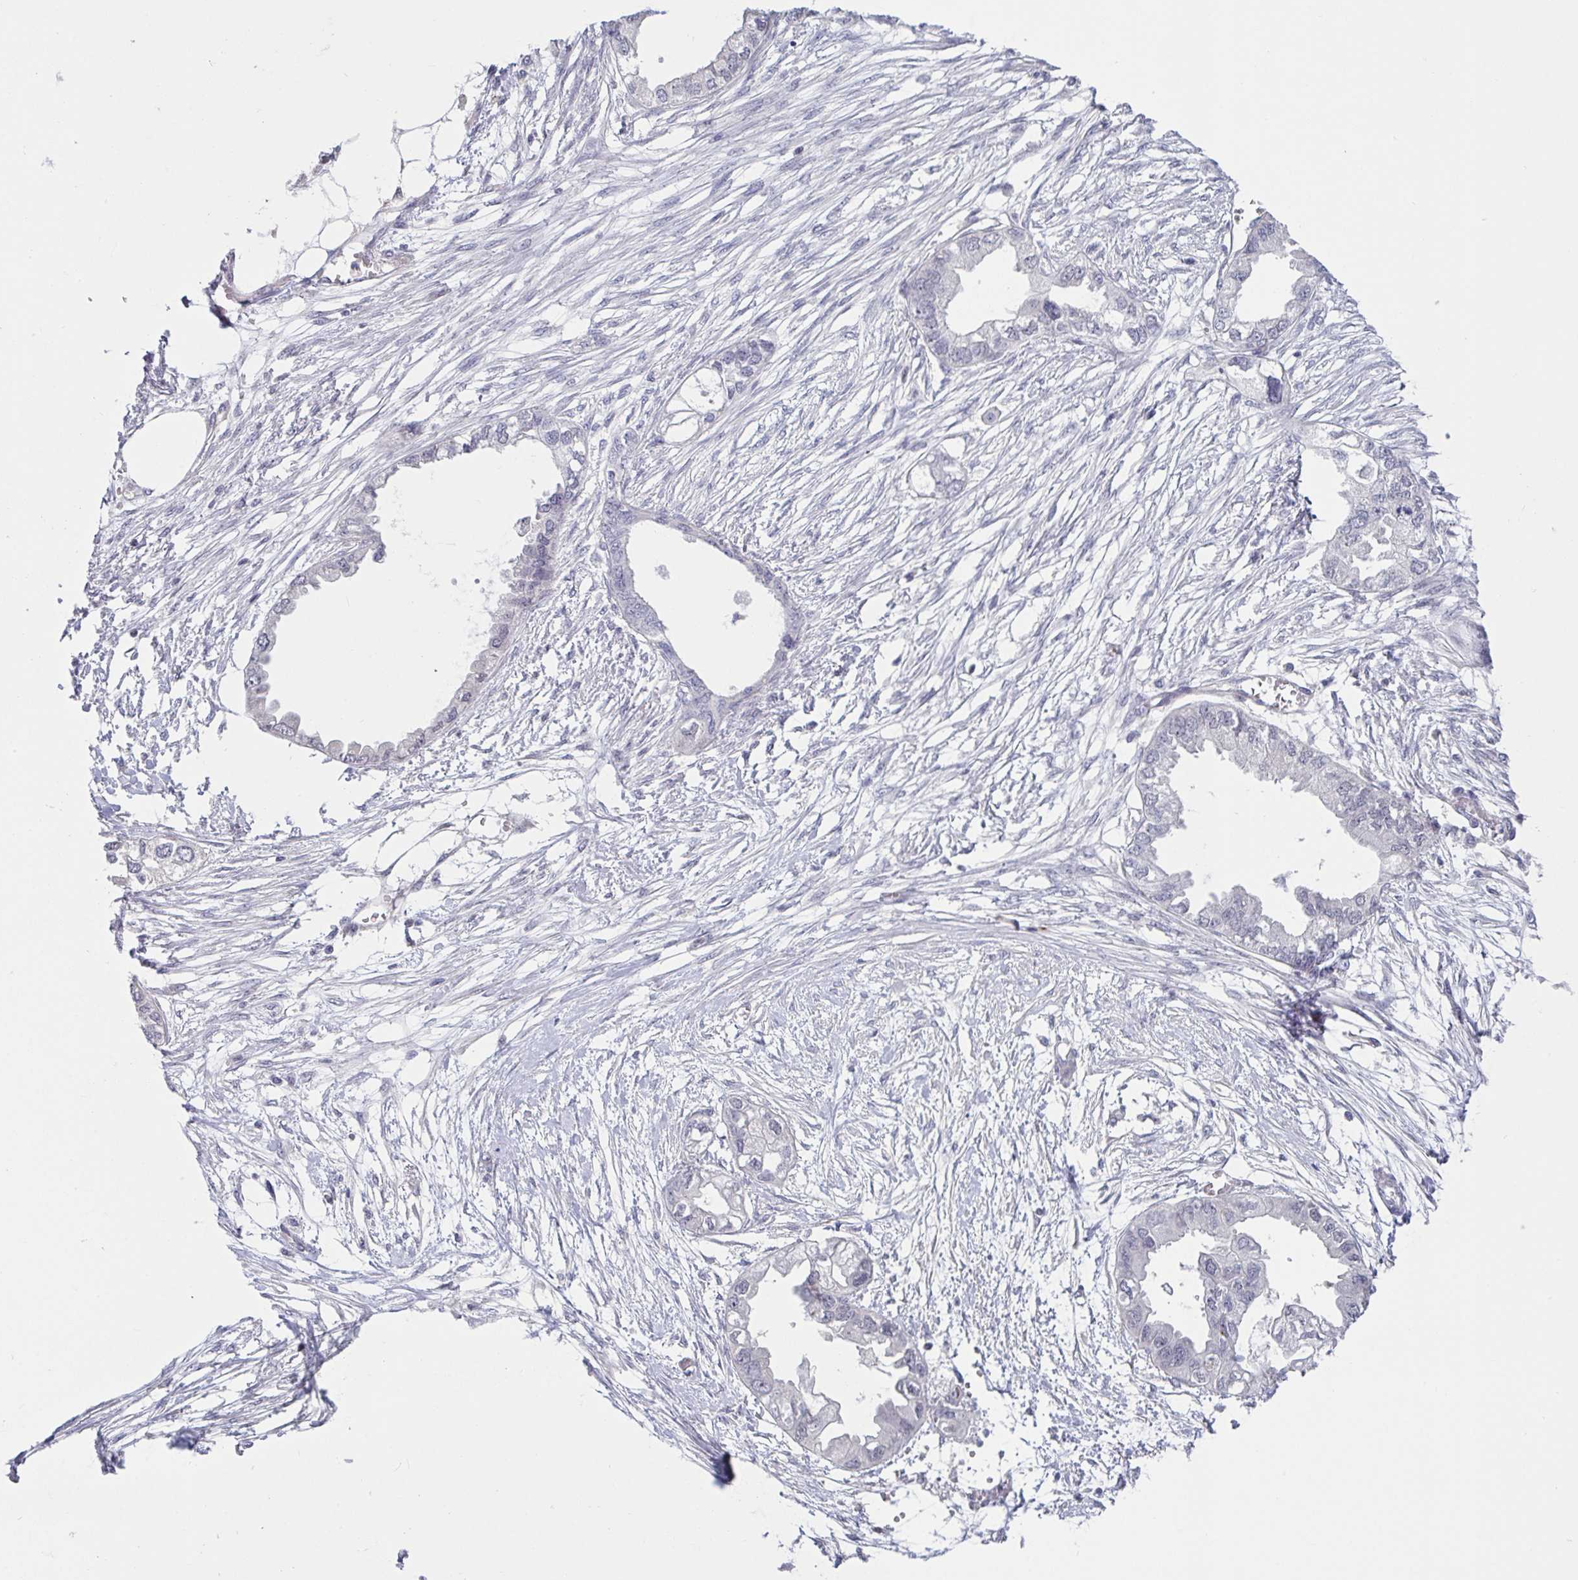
{"staining": {"intensity": "negative", "quantity": "none", "location": "none"}, "tissue": "endometrial cancer", "cell_type": "Tumor cells", "image_type": "cancer", "snomed": [{"axis": "morphology", "description": "Adenocarcinoma, NOS"}, {"axis": "morphology", "description": "Adenocarcinoma, metastatic, NOS"}, {"axis": "topography", "description": "Adipose tissue"}, {"axis": "topography", "description": "Endometrium"}], "caption": "Endometrial cancer stained for a protein using immunohistochemistry demonstrates no expression tumor cells.", "gene": "WDR72", "patient": {"sex": "female", "age": 67}}